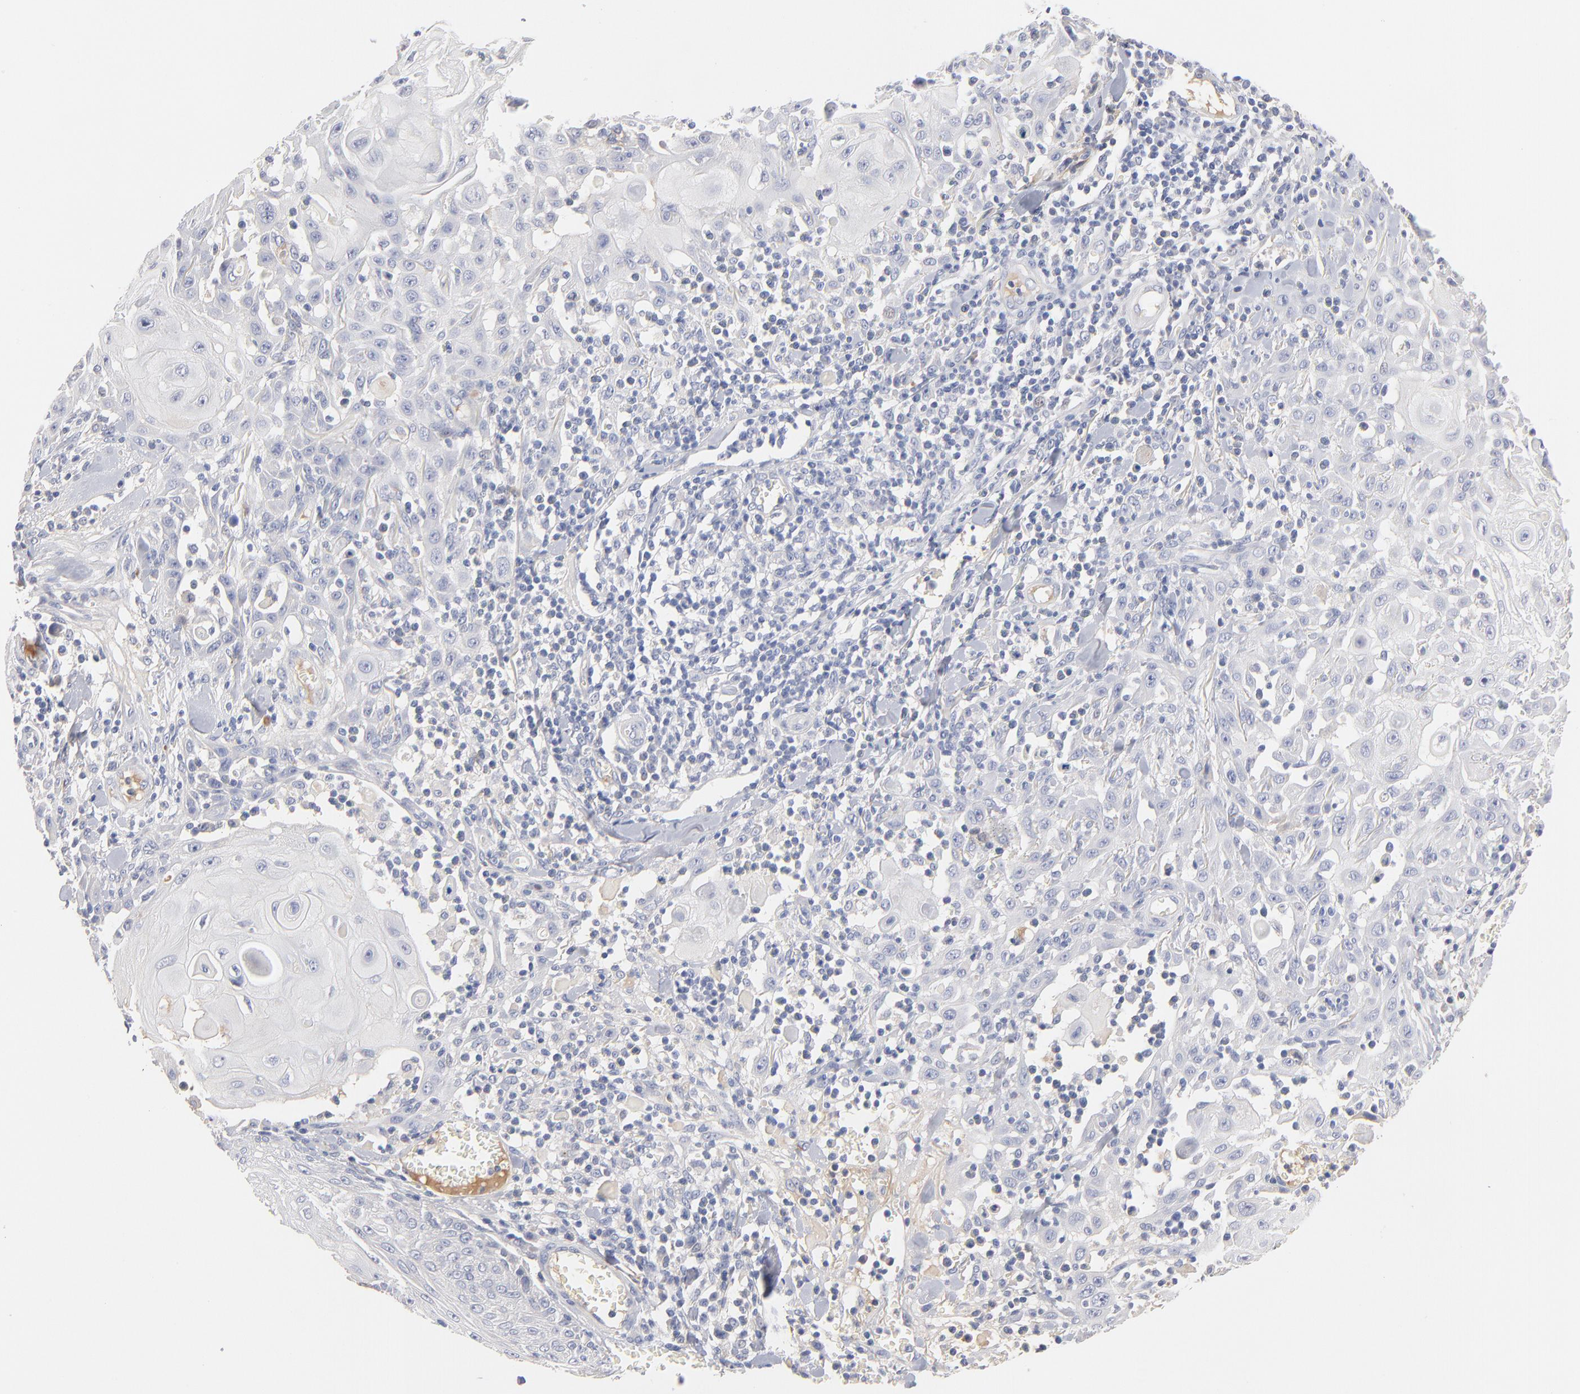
{"staining": {"intensity": "negative", "quantity": "none", "location": "none"}, "tissue": "skin cancer", "cell_type": "Tumor cells", "image_type": "cancer", "snomed": [{"axis": "morphology", "description": "Squamous cell carcinoma, NOS"}, {"axis": "topography", "description": "Skin"}], "caption": "Tumor cells show no significant expression in squamous cell carcinoma (skin).", "gene": "F12", "patient": {"sex": "male", "age": 24}}